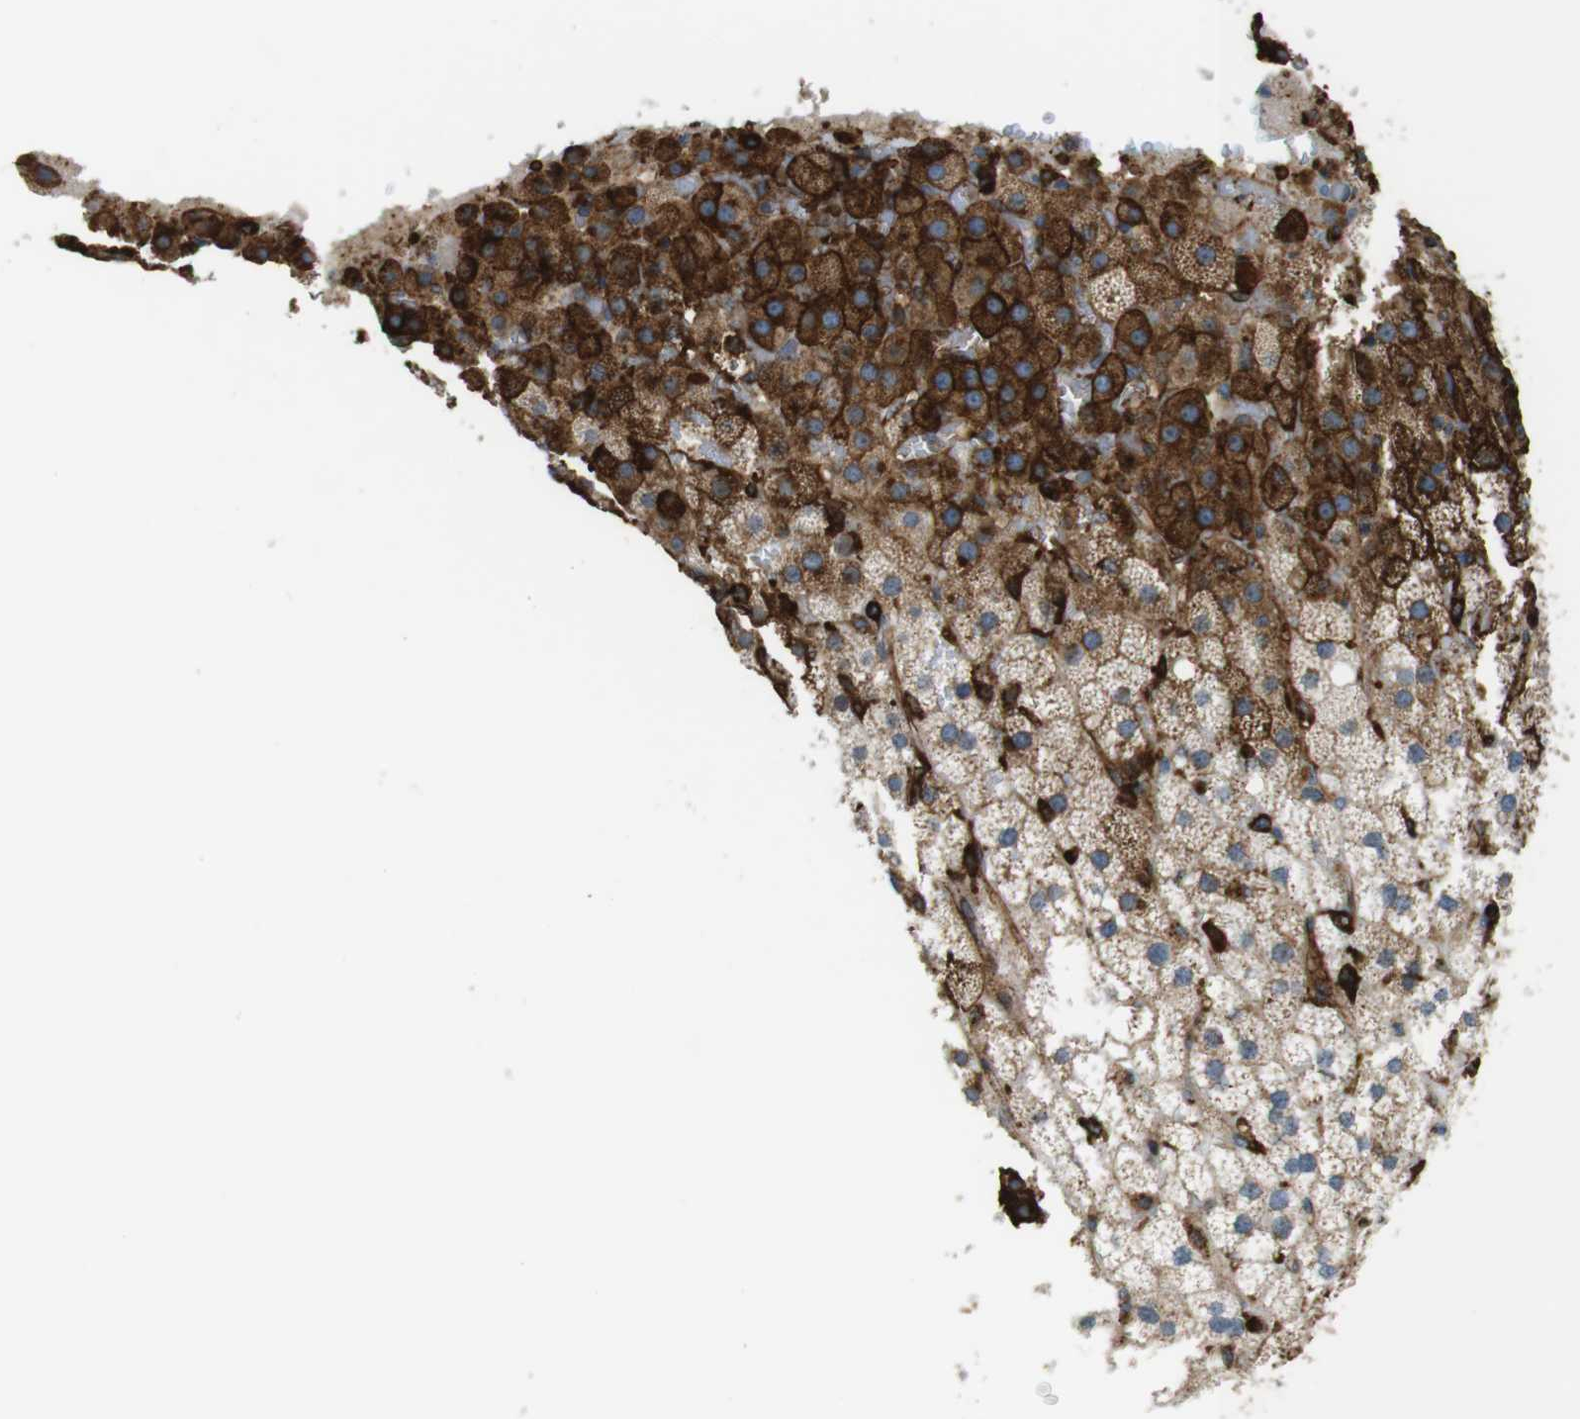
{"staining": {"intensity": "moderate", "quantity": ">75%", "location": "cytoplasmic/membranous"}, "tissue": "adrenal gland", "cell_type": "Glandular cells", "image_type": "normal", "snomed": [{"axis": "morphology", "description": "Normal tissue, NOS"}, {"axis": "topography", "description": "Adrenal gland"}], "caption": "Immunohistochemical staining of benign adrenal gland displays >75% levels of moderate cytoplasmic/membranous protein staining in about >75% of glandular cells.", "gene": "HLA", "patient": {"sex": "male", "age": 35}}